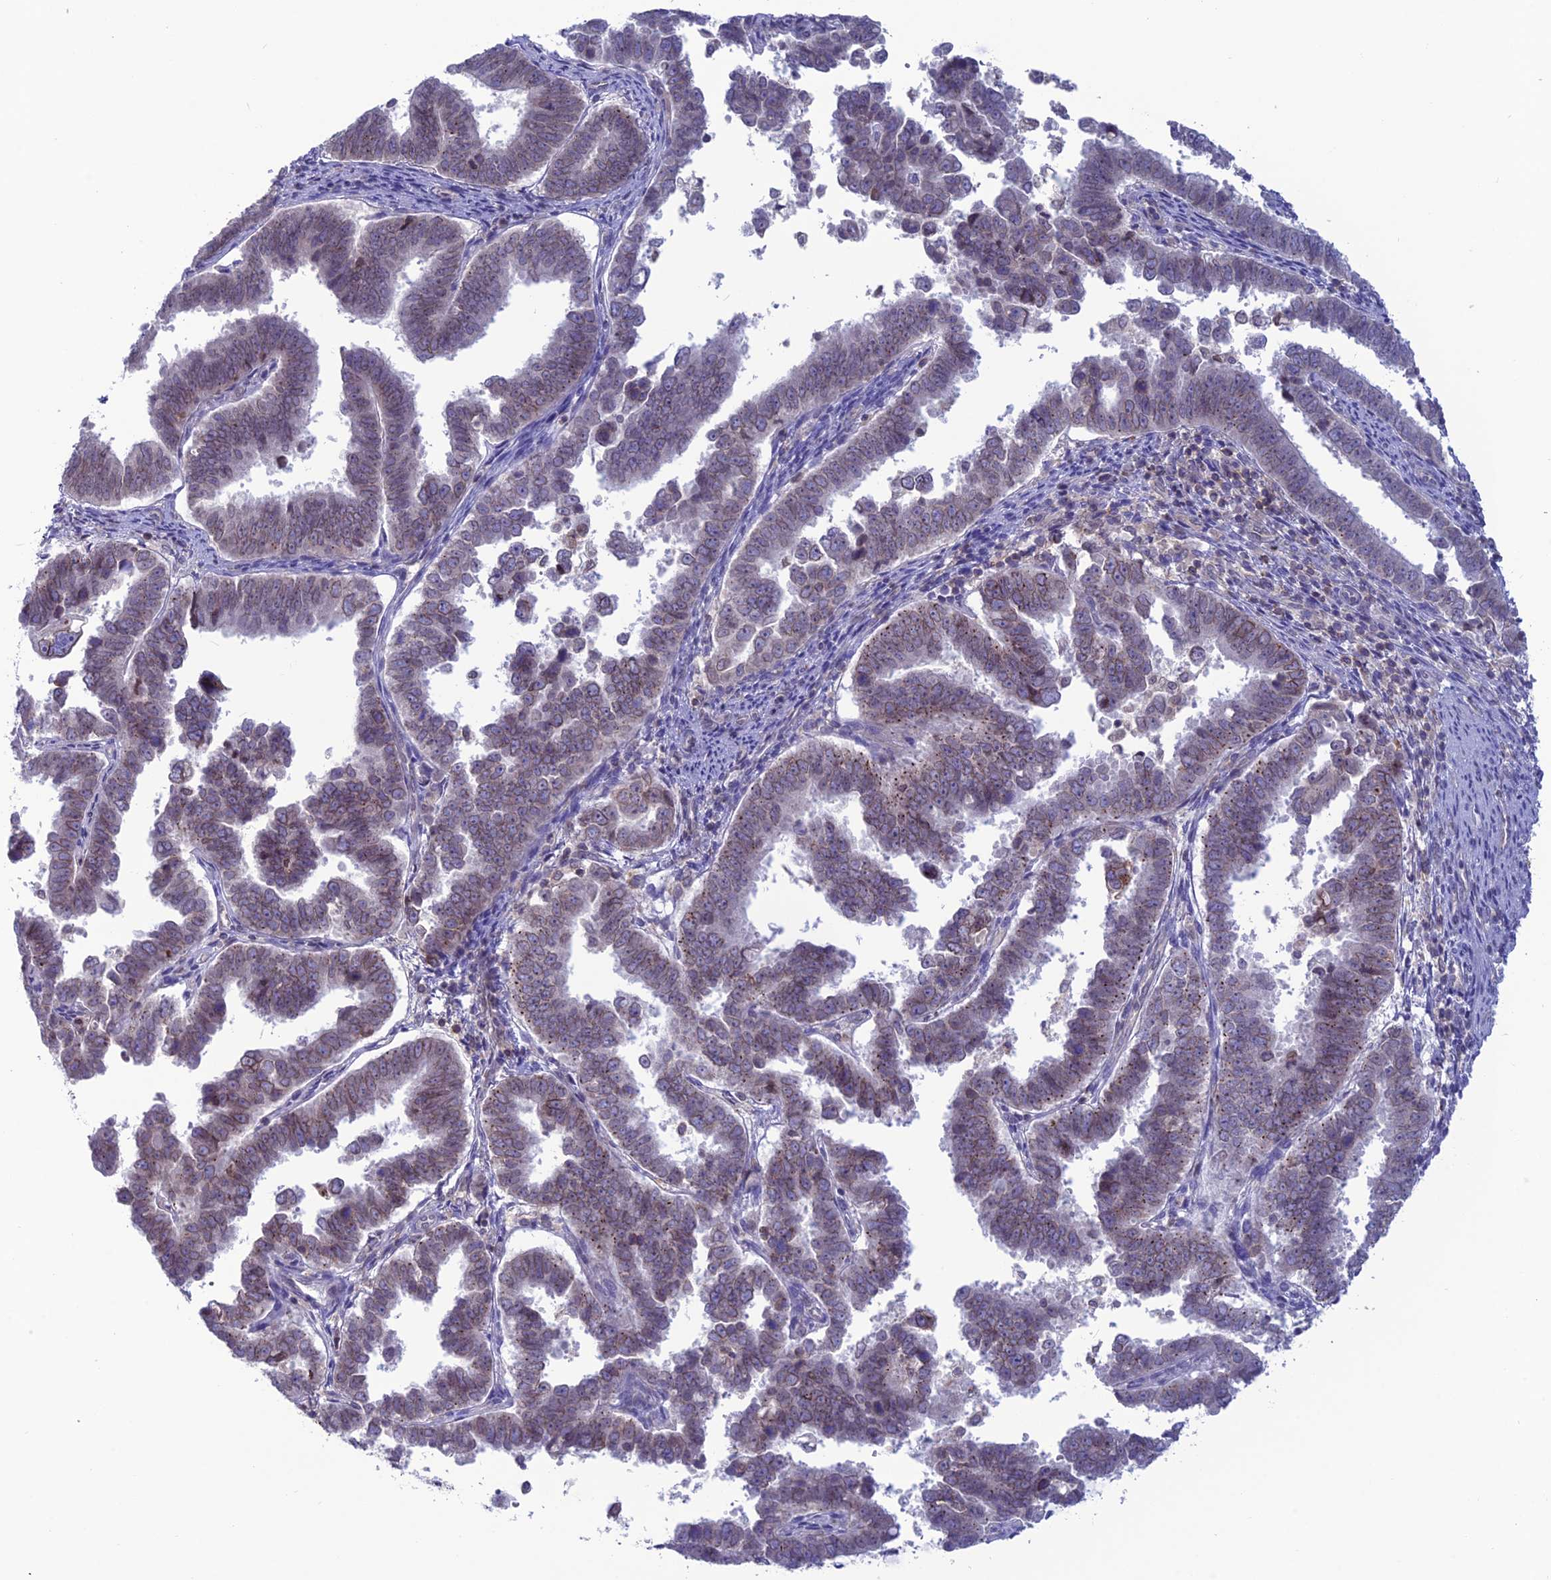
{"staining": {"intensity": "weak", "quantity": ">75%", "location": "cytoplasmic/membranous,nuclear"}, "tissue": "endometrial cancer", "cell_type": "Tumor cells", "image_type": "cancer", "snomed": [{"axis": "morphology", "description": "Adenocarcinoma, NOS"}, {"axis": "topography", "description": "Endometrium"}], "caption": "Tumor cells reveal weak cytoplasmic/membranous and nuclear expression in approximately >75% of cells in endometrial cancer (adenocarcinoma).", "gene": "WDR46", "patient": {"sex": "female", "age": 75}}